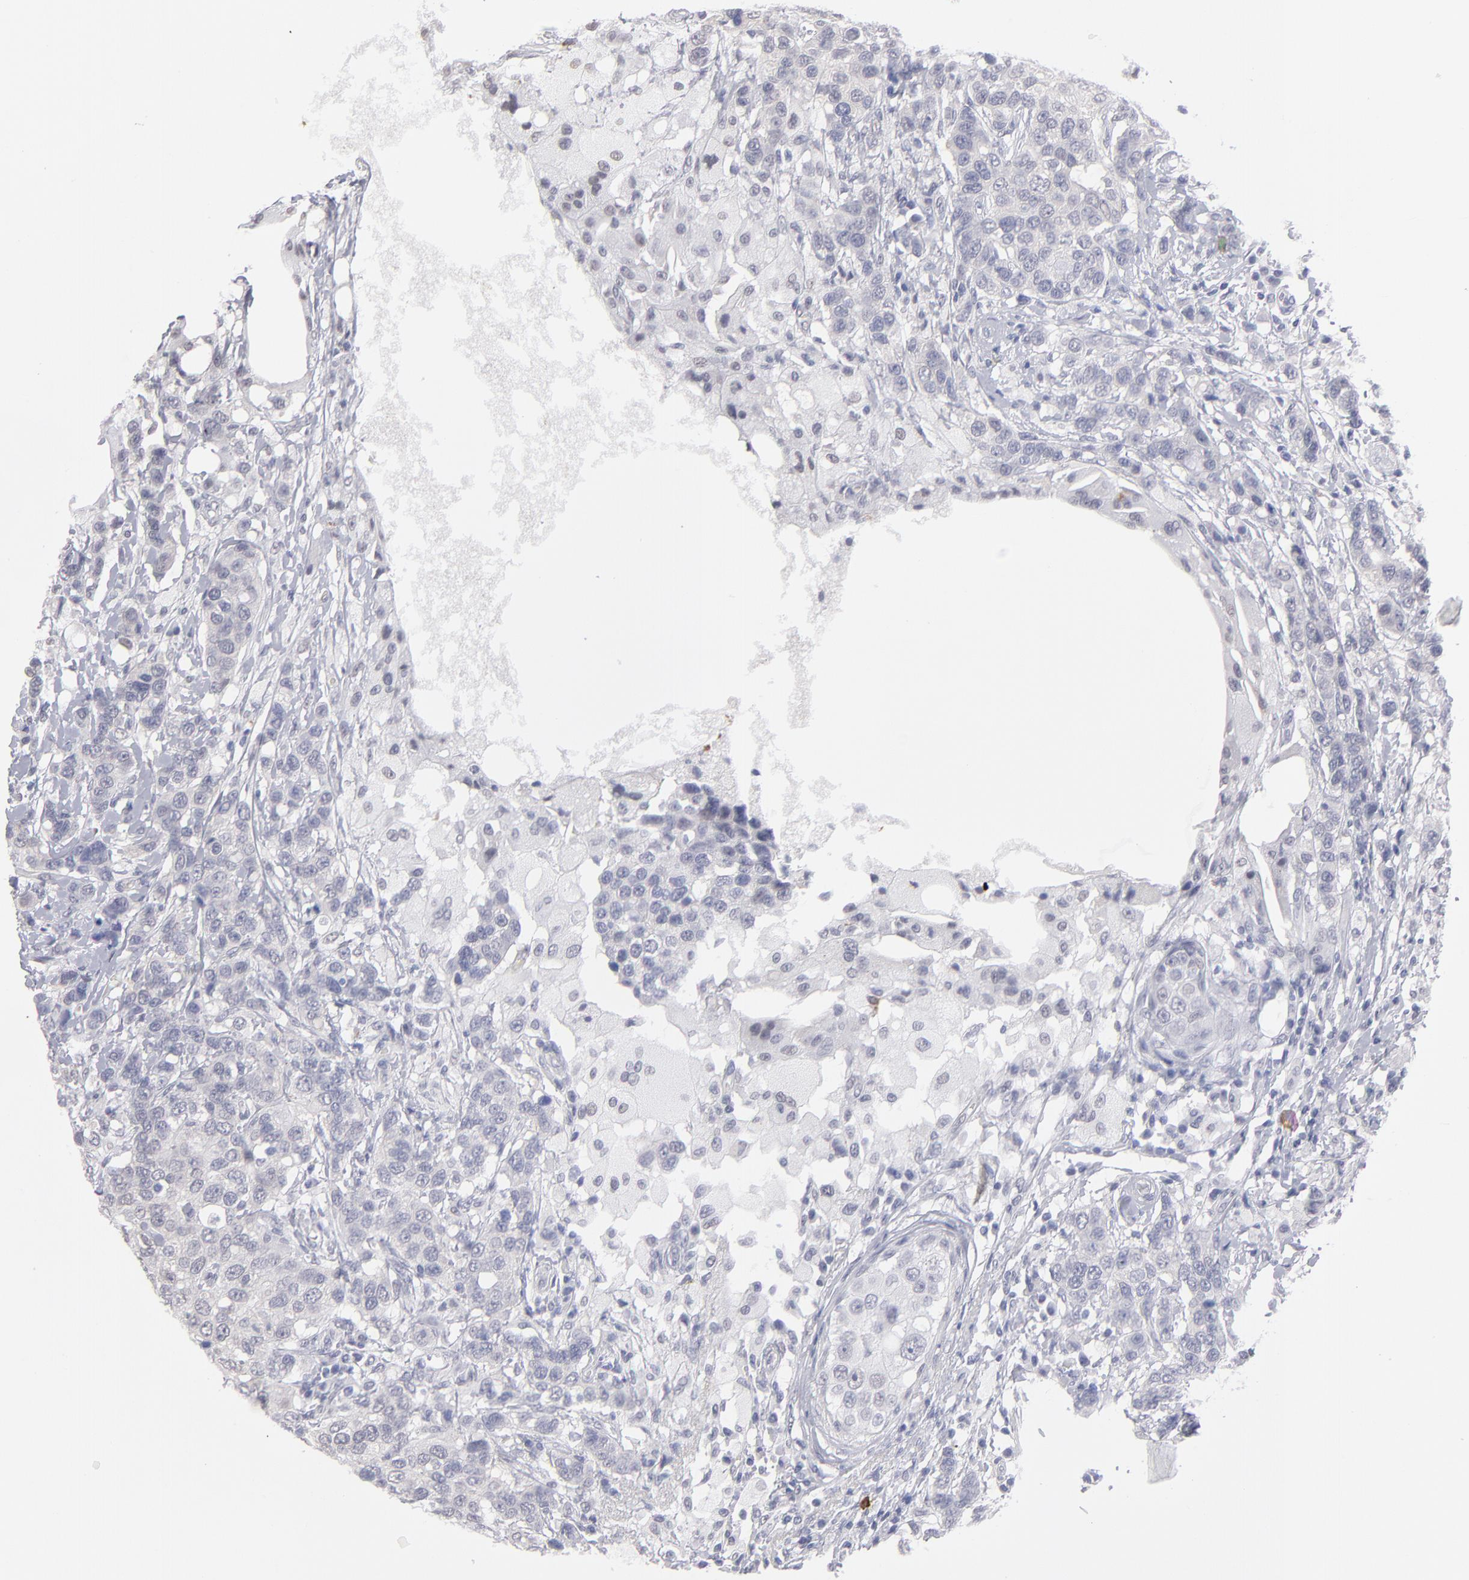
{"staining": {"intensity": "negative", "quantity": "none", "location": "none"}, "tissue": "breast cancer", "cell_type": "Tumor cells", "image_type": "cancer", "snomed": [{"axis": "morphology", "description": "Duct carcinoma"}, {"axis": "topography", "description": "Breast"}], "caption": "DAB (3,3'-diaminobenzidine) immunohistochemical staining of breast cancer (intraductal carcinoma) demonstrates no significant staining in tumor cells.", "gene": "MGAM", "patient": {"sex": "female", "age": 27}}